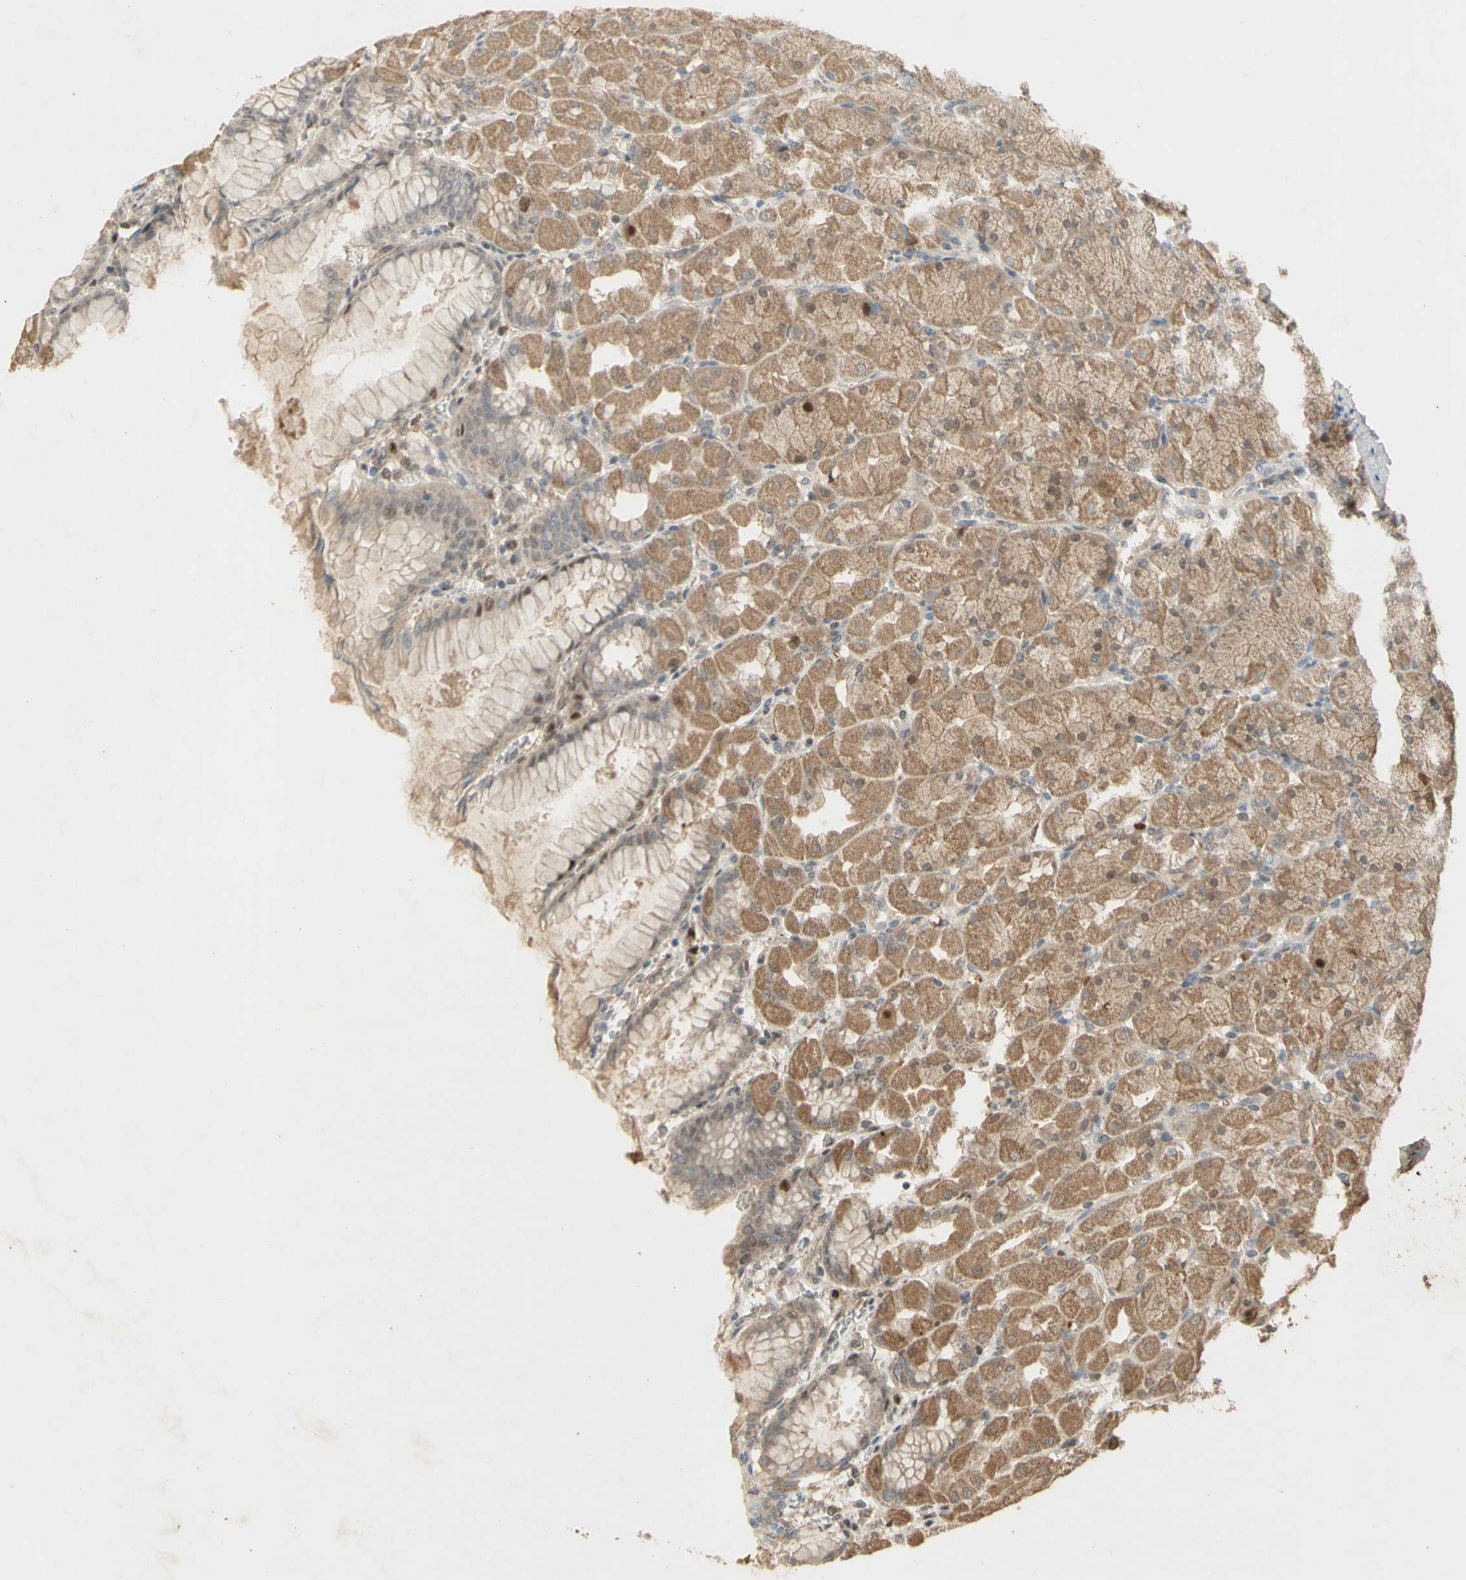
{"staining": {"intensity": "moderate", "quantity": "25%-75%", "location": "cytoplasmic/membranous"}, "tissue": "stomach", "cell_type": "Glandular cells", "image_type": "normal", "snomed": [{"axis": "morphology", "description": "Normal tissue, NOS"}, {"axis": "topography", "description": "Stomach, upper"}], "caption": "Unremarkable stomach was stained to show a protein in brown. There is medium levels of moderate cytoplasmic/membranous positivity in approximately 25%-75% of glandular cells.", "gene": "NRG4", "patient": {"sex": "female", "age": 56}}